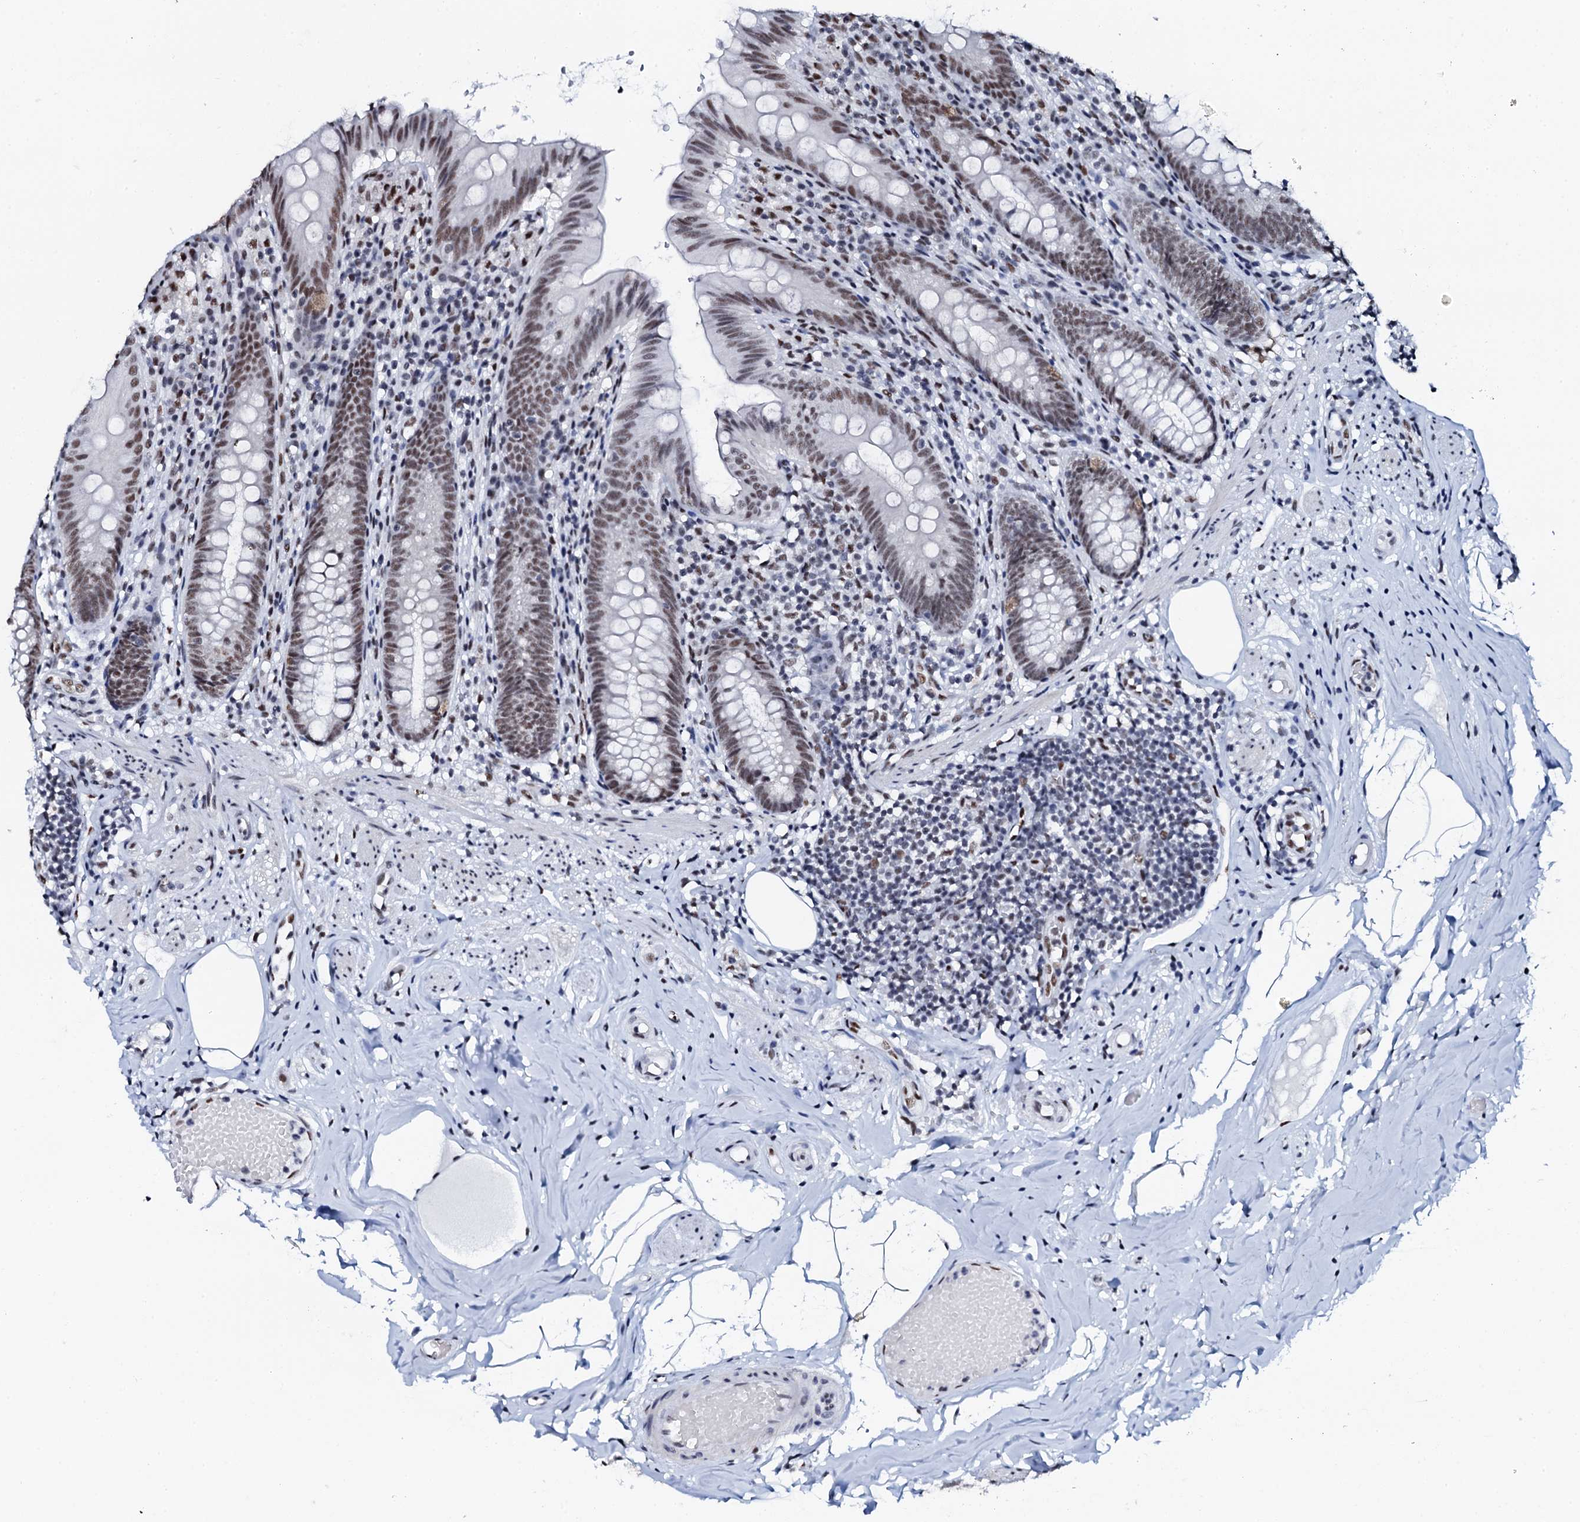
{"staining": {"intensity": "moderate", "quantity": ">75%", "location": "nuclear"}, "tissue": "appendix", "cell_type": "Glandular cells", "image_type": "normal", "snomed": [{"axis": "morphology", "description": "Normal tissue, NOS"}, {"axis": "topography", "description": "Appendix"}], "caption": "Immunohistochemistry (IHC) of normal appendix displays medium levels of moderate nuclear positivity in about >75% of glandular cells.", "gene": "NKAPD1", "patient": {"sex": "male", "age": 55}}